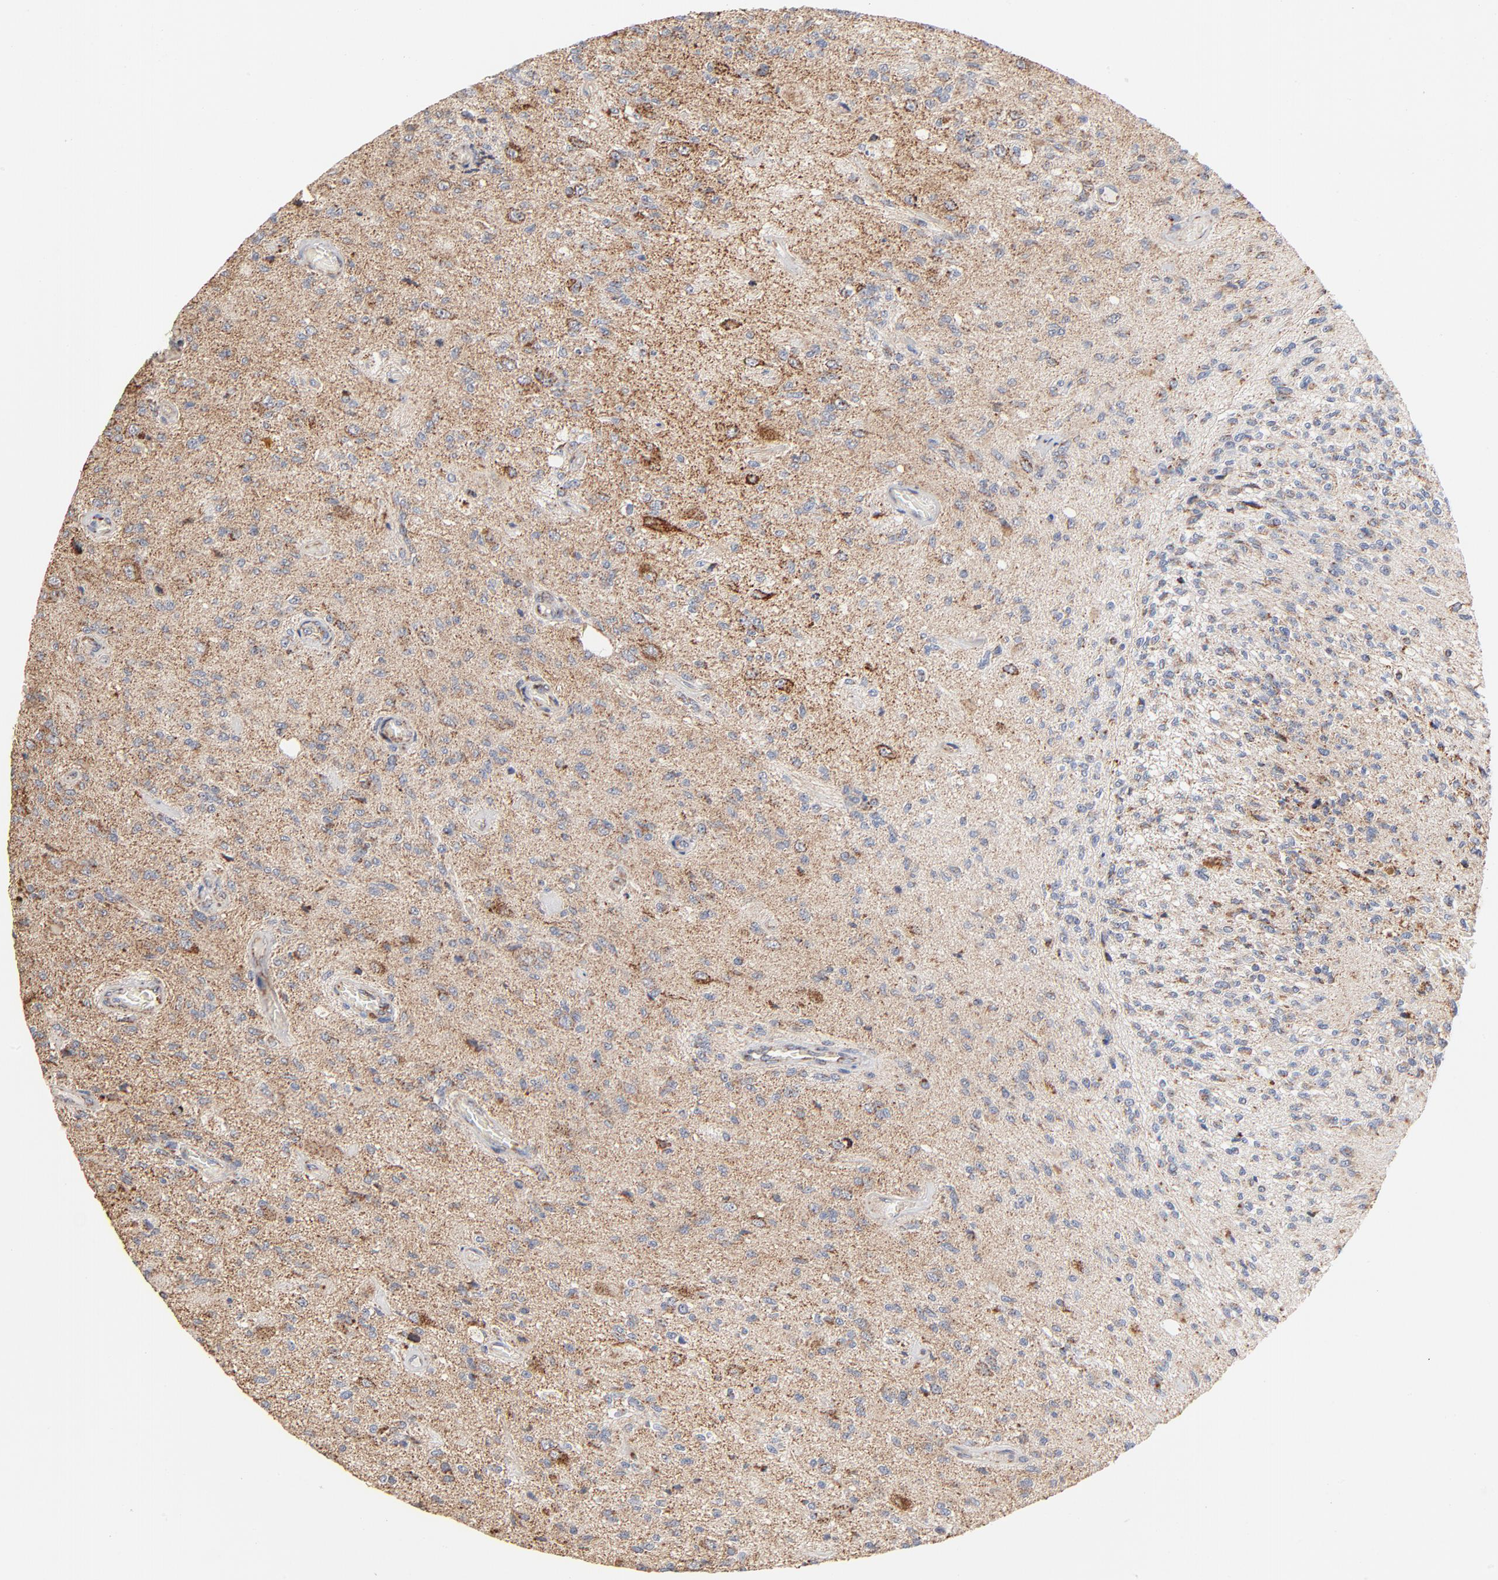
{"staining": {"intensity": "moderate", "quantity": "25%-75%", "location": "cytoplasmic/membranous"}, "tissue": "glioma", "cell_type": "Tumor cells", "image_type": "cancer", "snomed": [{"axis": "morphology", "description": "Normal tissue, NOS"}, {"axis": "morphology", "description": "Glioma, malignant, High grade"}, {"axis": "topography", "description": "Cerebral cortex"}], "caption": "IHC photomicrograph of human malignant glioma (high-grade) stained for a protein (brown), which shows medium levels of moderate cytoplasmic/membranous staining in about 25%-75% of tumor cells.", "gene": "UQCRC1", "patient": {"sex": "male", "age": 77}}